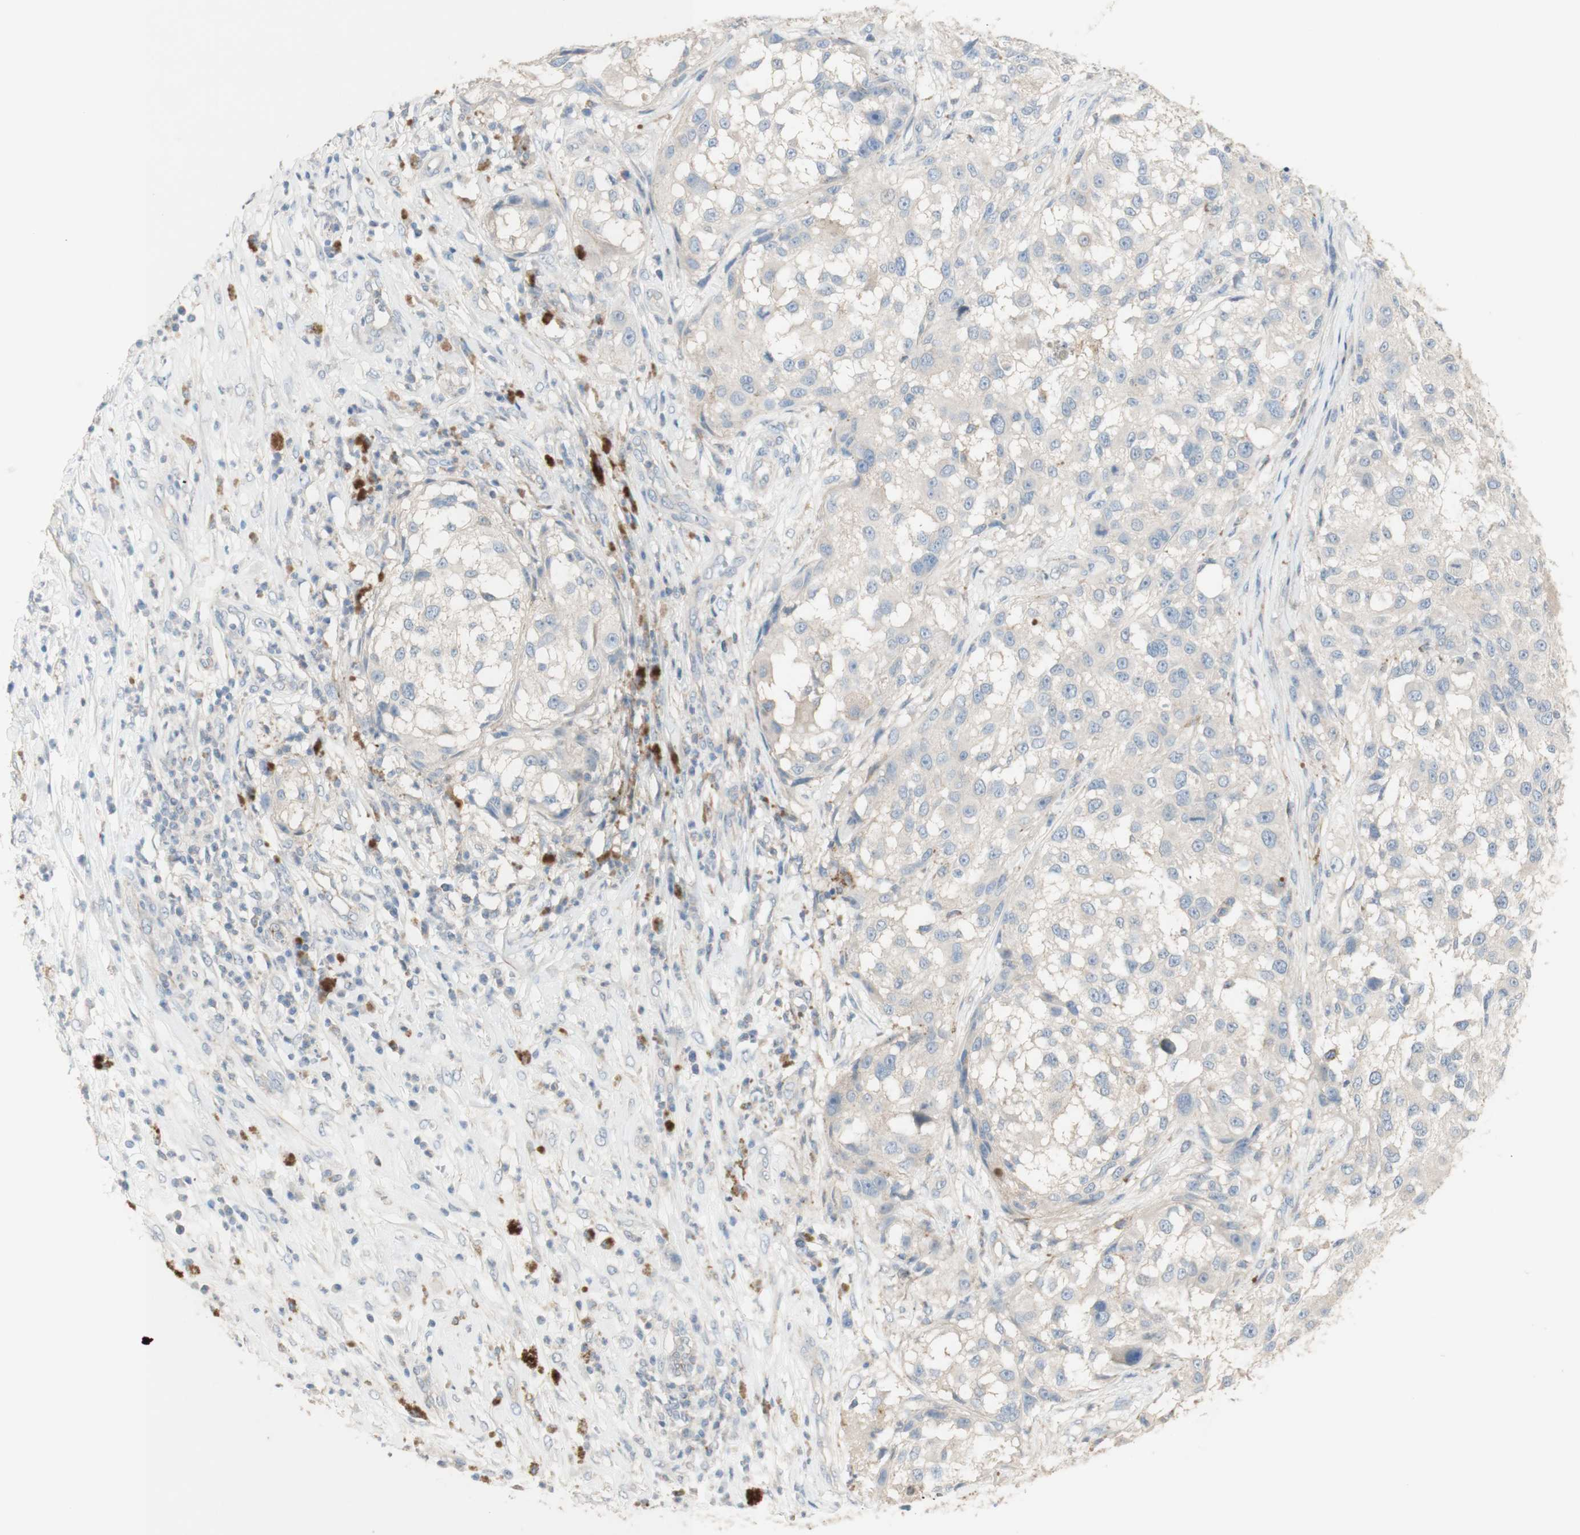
{"staining": {"intensity": "moderate", "quantity": "<25%", "location": "cytoplasmic/membranous"}, "tissue": "melanoma", "cell_type": "Tumor cells", "image_type": "cancer", "snomed": [{"axis": "morphology", "description": "Necrosis, NOS"}, {"axis": "morphology", "description": "Malignant melanoma, NOS"}, {"axis": "topography", "description": "Skin"}], "caption": "IHC (DAB) staining of melanoma displays moderate cytoplasmic/membranous protein positivity in approximately <25% of tumor cells.", "gene": "MANEA", "patient": {"sex": "female", "age": 87}}